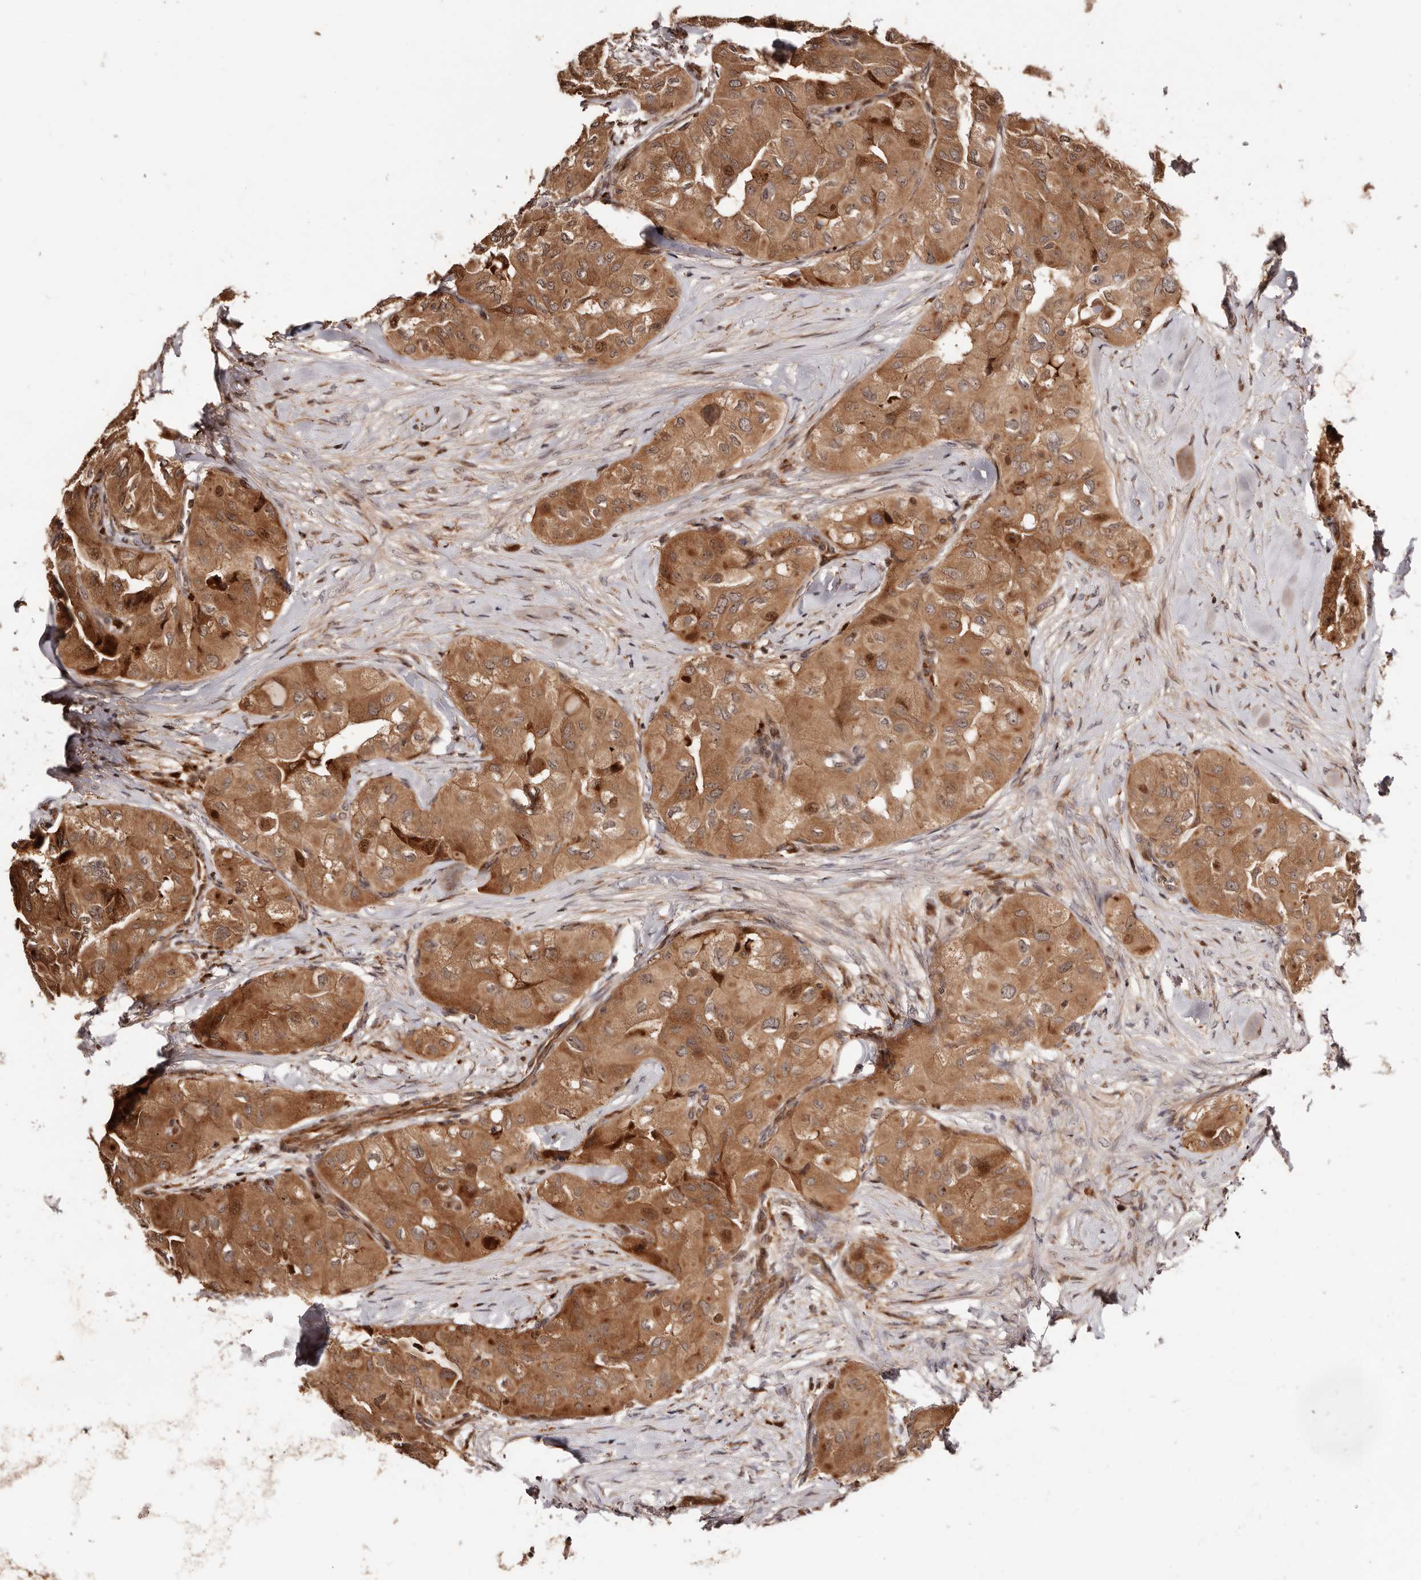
{"staining": {"intensity": "moderate", "quantity": ">75%", "location": "cytoplasmic/membranous,nuclear"}, "tissue": "thyroid cancer", "cell_type": "Tumor cells", "image_type": "cancer", "snomed": [{"axis": "morphology", "description": "Papillary adenocarcinoma, NOS"}, {"axis": "topography", "description": "Thyroid gland"}], "caption": "Thyroid papillary adenocarcinoma was stained to show a protein in brown. There is medium levels of moderate cytoplasmic/membranous and nuclear positivity in approximately >75% of tumor cells.", "gene": "PTPN22", "patient": {"sex": "female", "age": 59}}